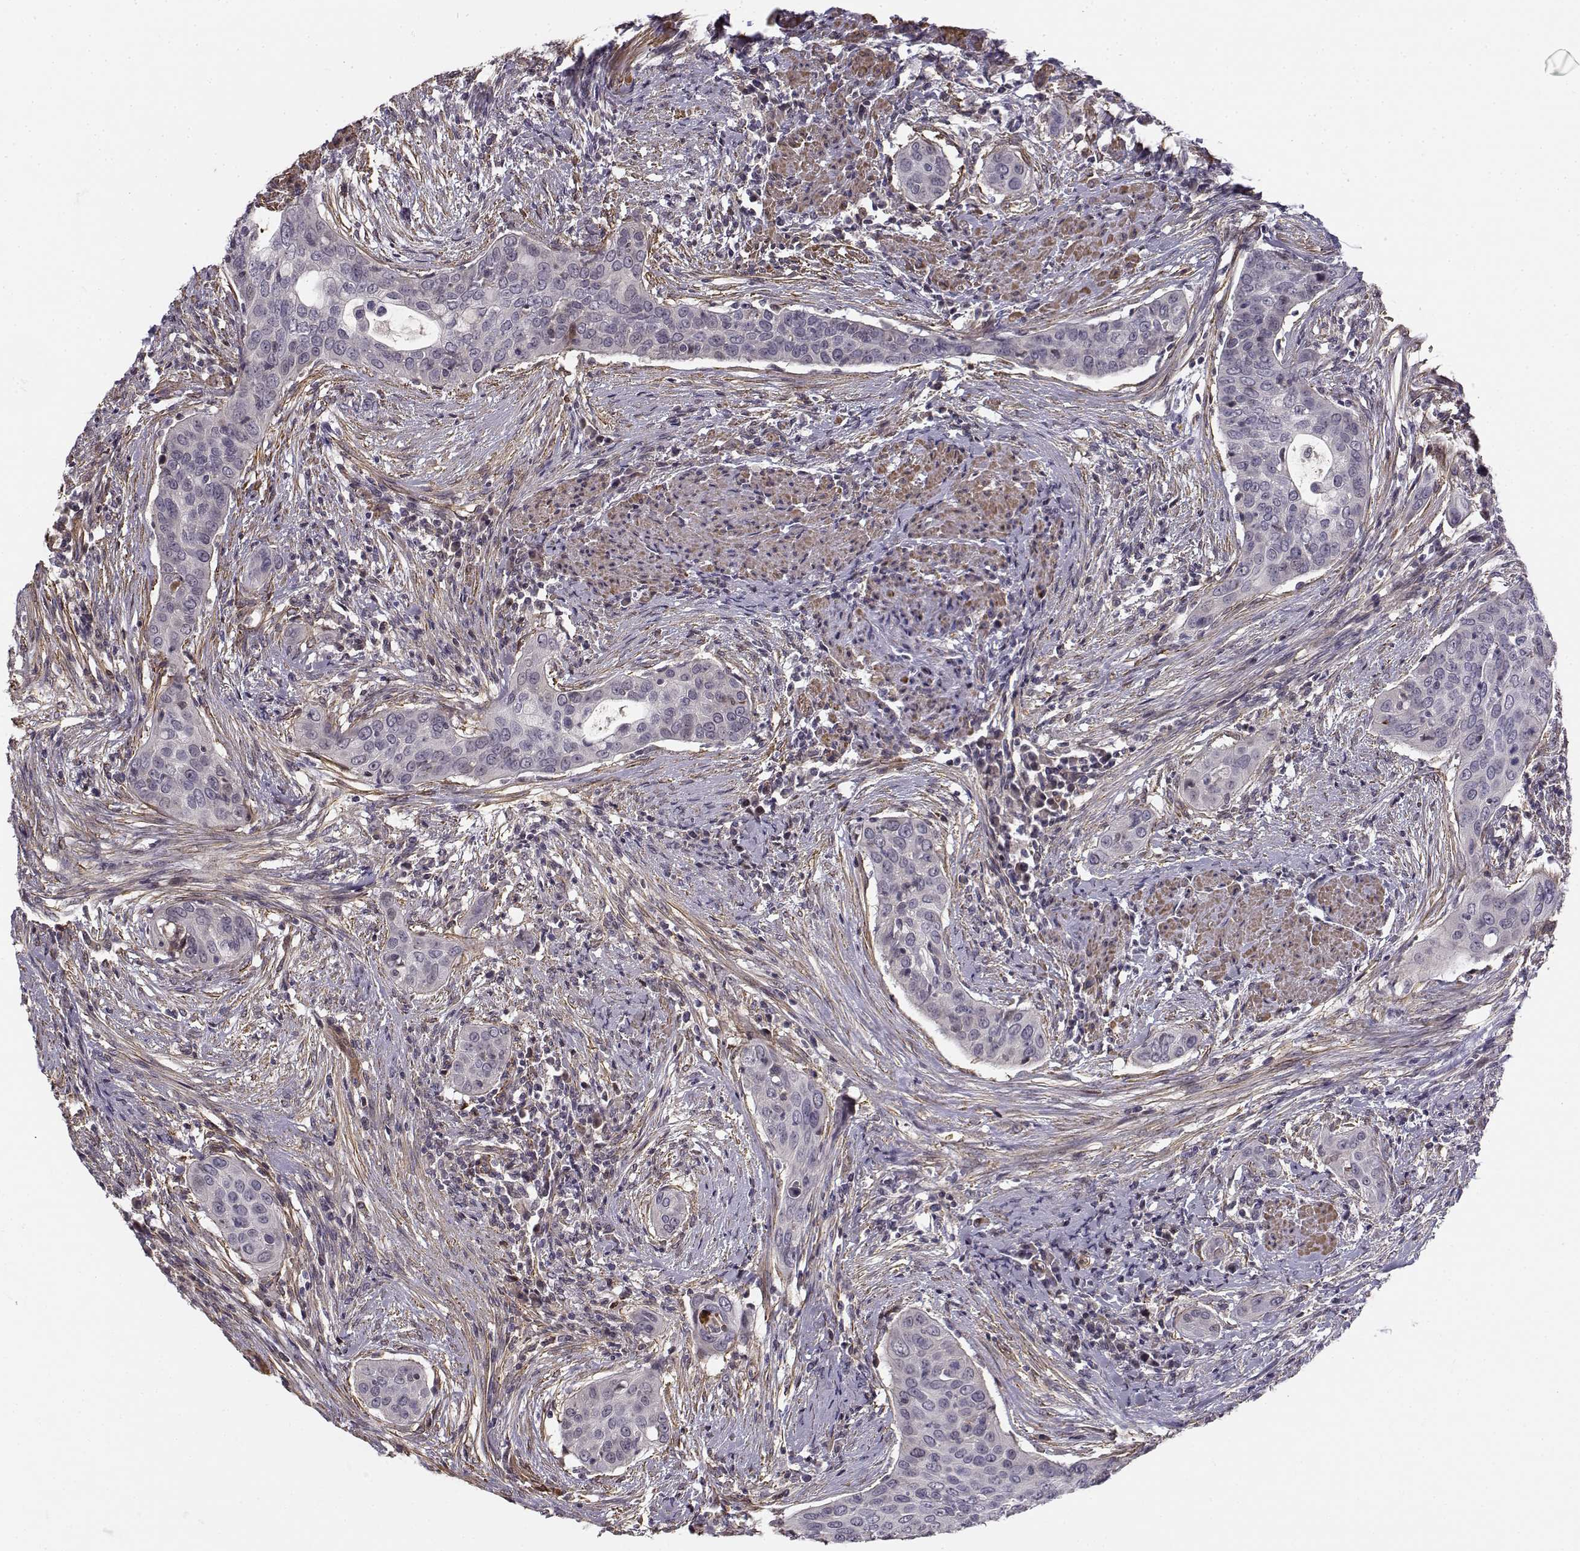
{"staining": {"intensity": "negative", "quantity": "none", "location": "none"}, "tissue": "urothelial cancer", "cell_type": "Tumor cells", "image_type": "cancer", "snomed": [{"axis": "morphology", "description": "Urothelial carcinoma, High grade"}, {"axis": "topography", "description": "Urinary bladder"}], "caption": "The image exhibits no significant expression in tumor cells of urothelial carcinoma (high-grade). (DAB (3,3'-diaminobenzidine) immunohistochemistry (IHC), high magnification).", "gene": "RGS9BP", "patient": {"sex": "male", "age": 82}}